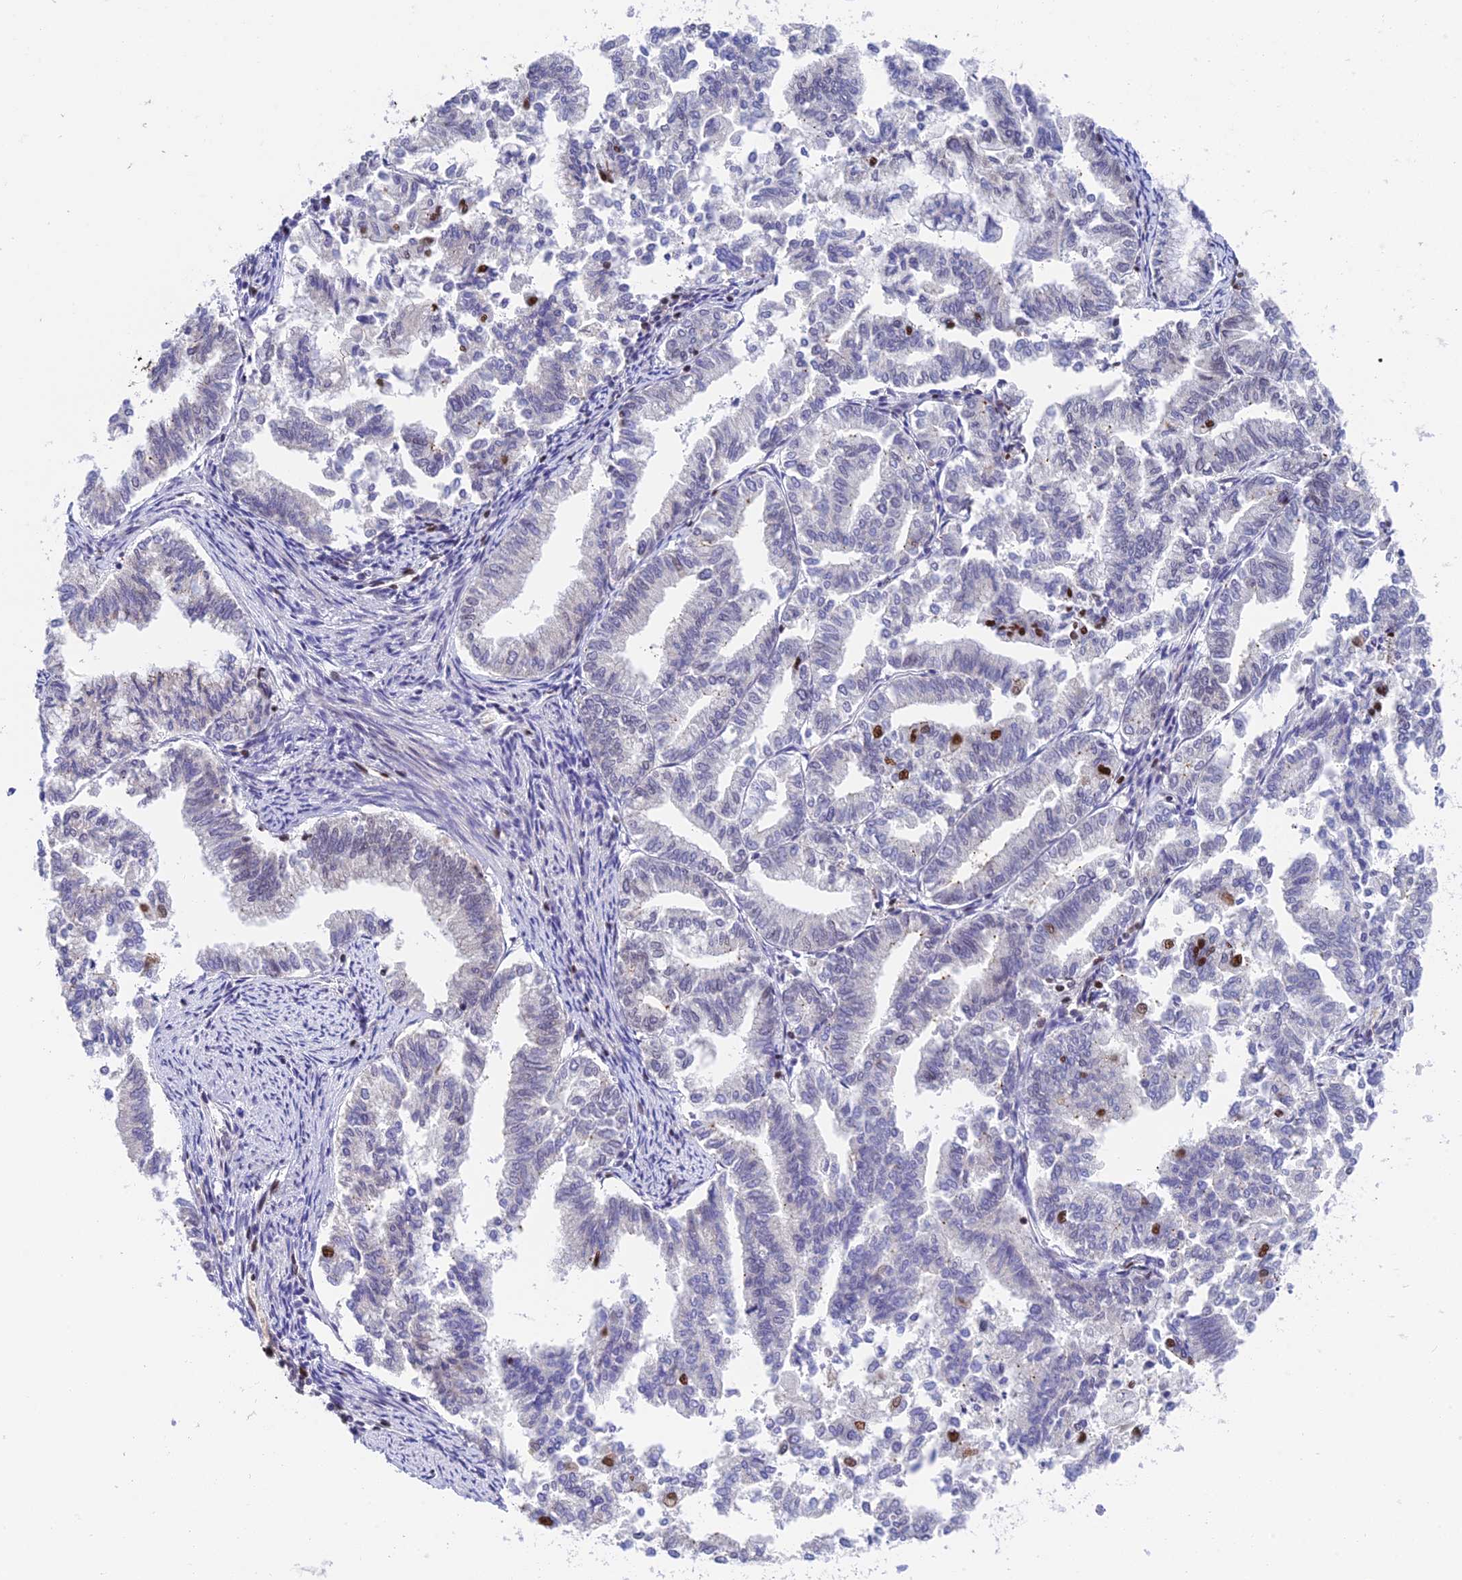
{"staining": {"intensity": "strong", "quantity": "<25%", "location": "nuclear"}, "tissue": "endometrial cancer", "cell_type": "Tumor cells", "image_type": "cancer", "snomed": [{"axis": "morphology", "description": "Adenocarcinoma, NOS"}, {"axis": "topography", "description": "Endometrium"}], "caption": "Human endometrial cancer stained for a protein (brown) exhibits strong nuclear positive expression in approximately <25% of tumor cells.", "gene": "EEF1AKMT3", "patient": {"sex": "female", "age": 79}}